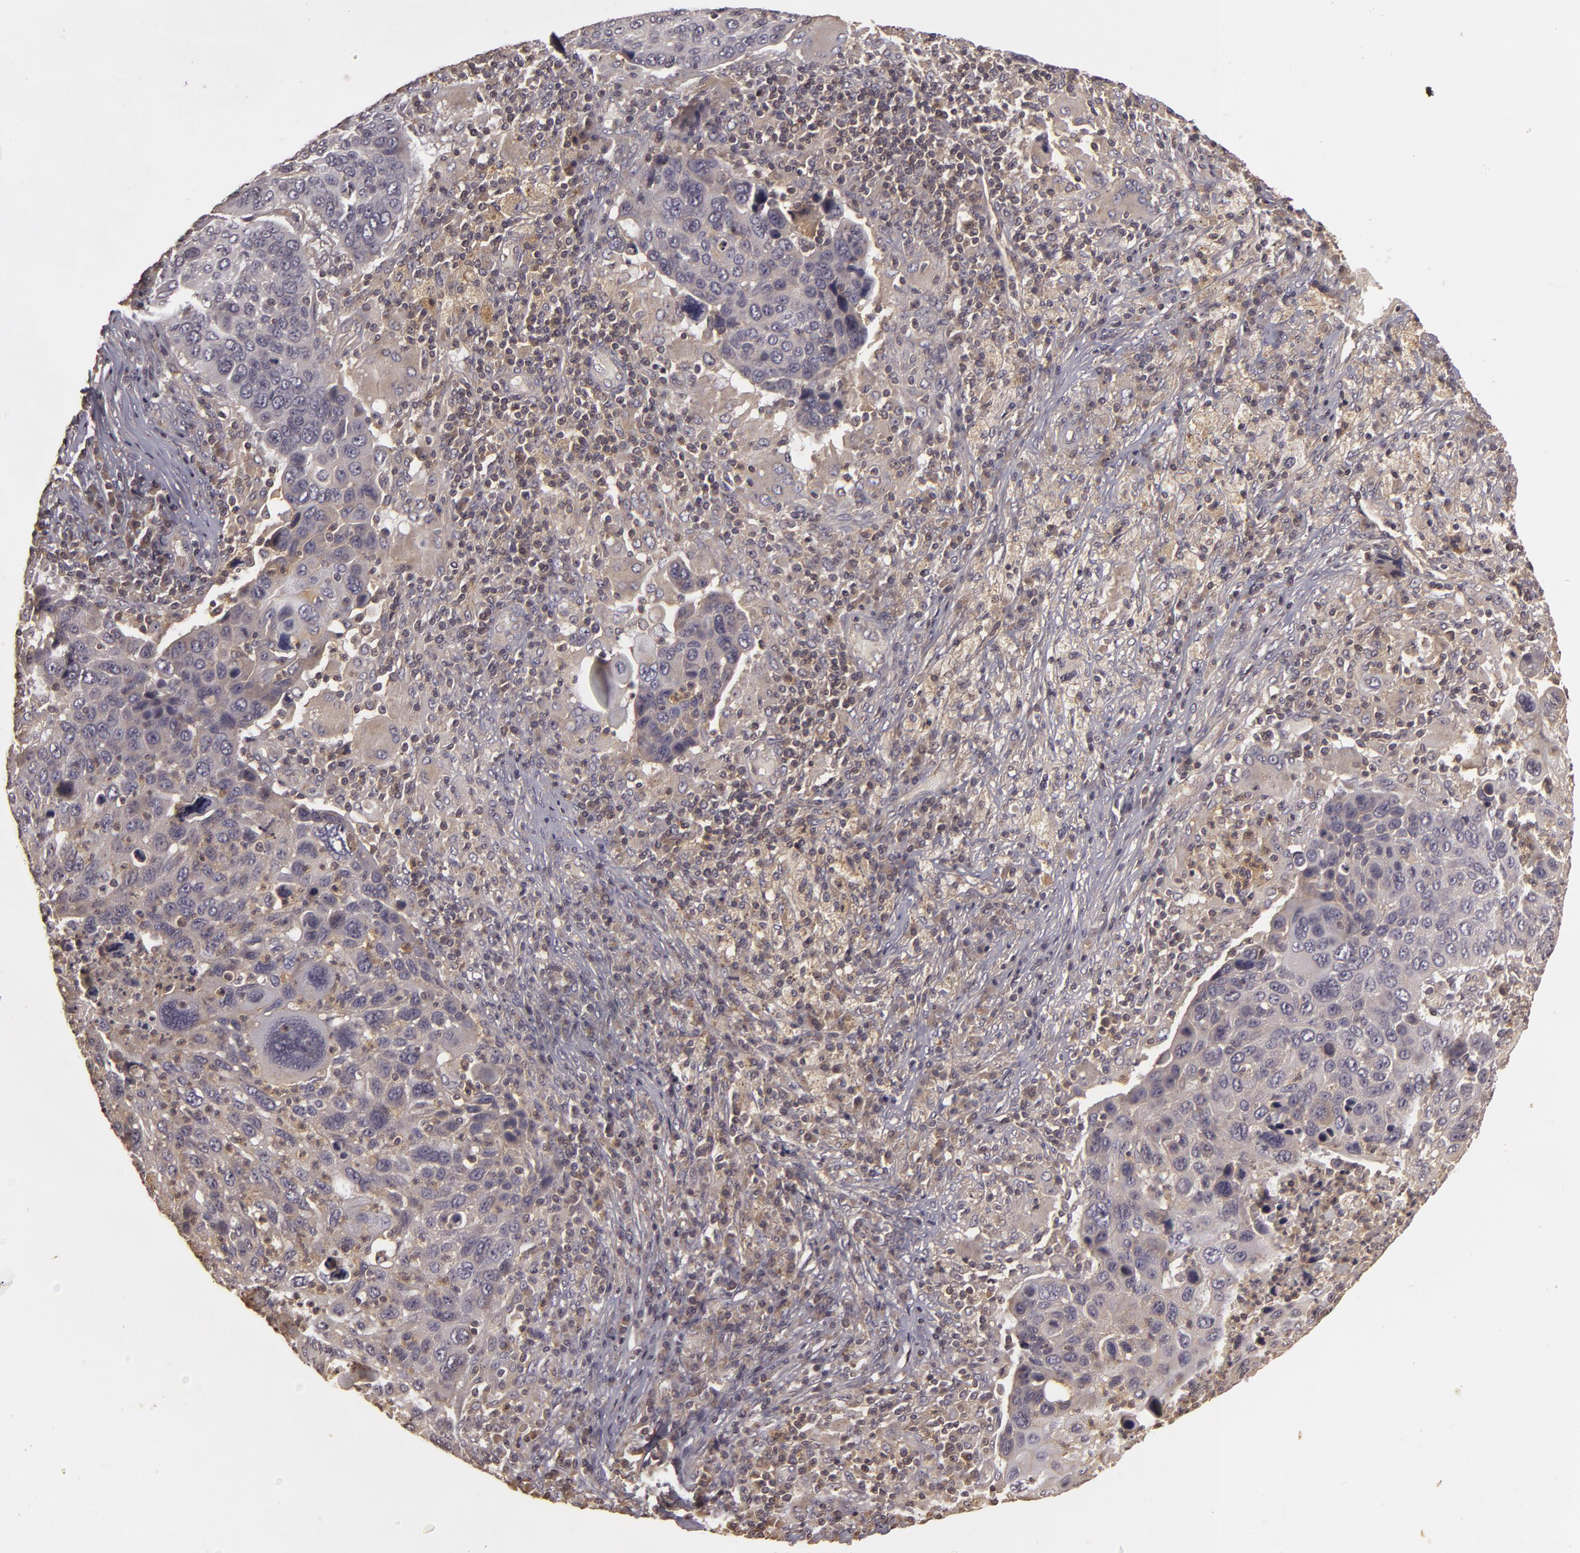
{"staining": {"intensity": "negative", "quantity": "none", "location": "none"}, "tissue": "lung cancer", "cell_type": "Tumor cells", "image_type": "cancer", "snomed": [{"axis": "morphology", "description": "Squamous cell carcinoma, NOS"}, {"axis": "topography", "description": "Lung"}], "caption": "This is an IHC histopathology image of lung squamous cell carcinoma. There is no expression in tumor cells.", "gene": "HRAS", "patient": {"sex": "male", "age": 68}}